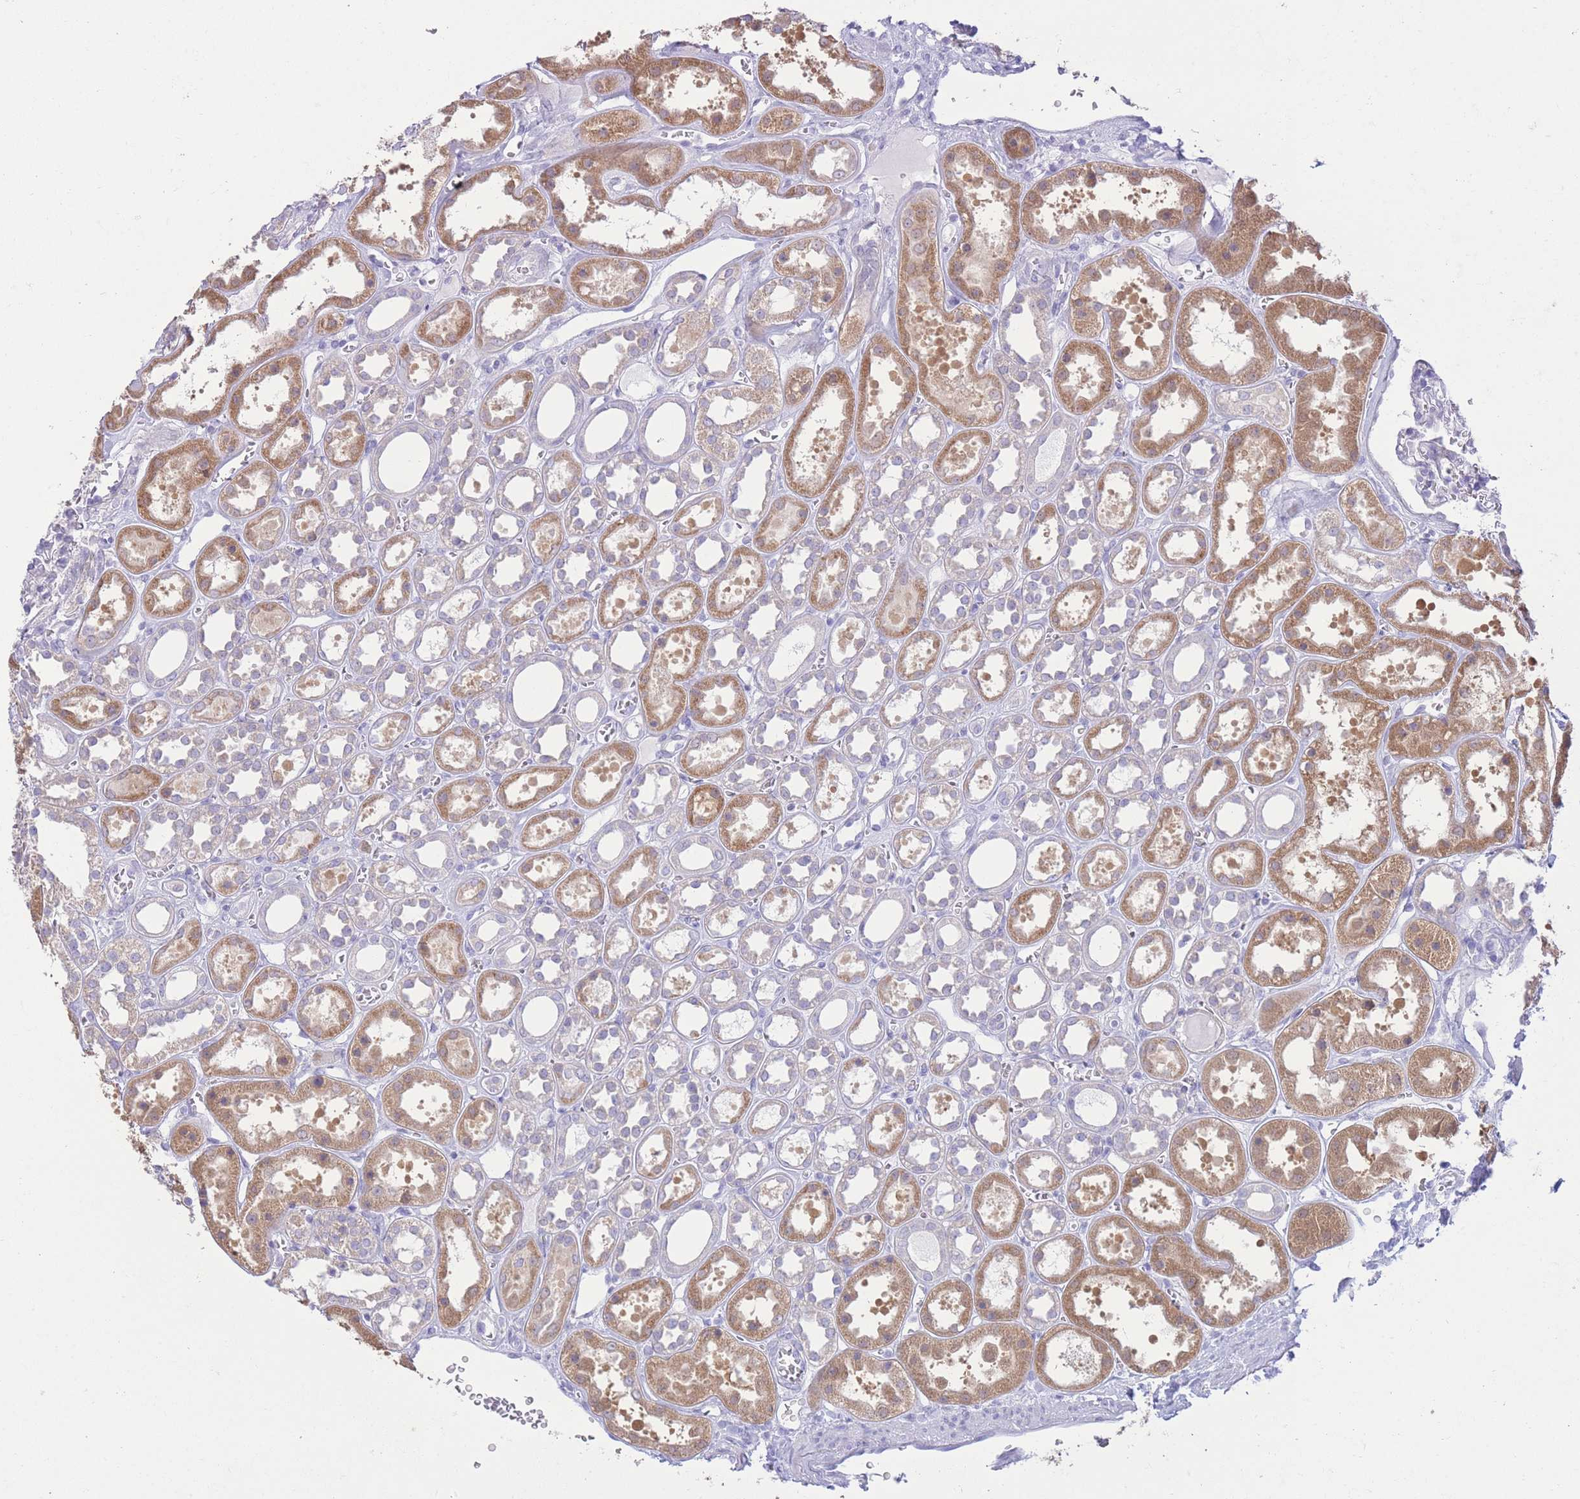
{"staining": {"intensity": "negative", "quantity": "none", "location": "none"}, "tissue": "kidney", "cell_type": "Cells in glomeruli", "image_type": "normal", "snomed": [{"axis": "morphology", "description": "Normal tissue, NOS"}, {"axis": "topography", "description": "Kidney"}], "caption": "The image shows no significant staining in cells in glomeruli of kidney.", "gene": "FAH", "patient": {"sex": "female", "age": 41}}